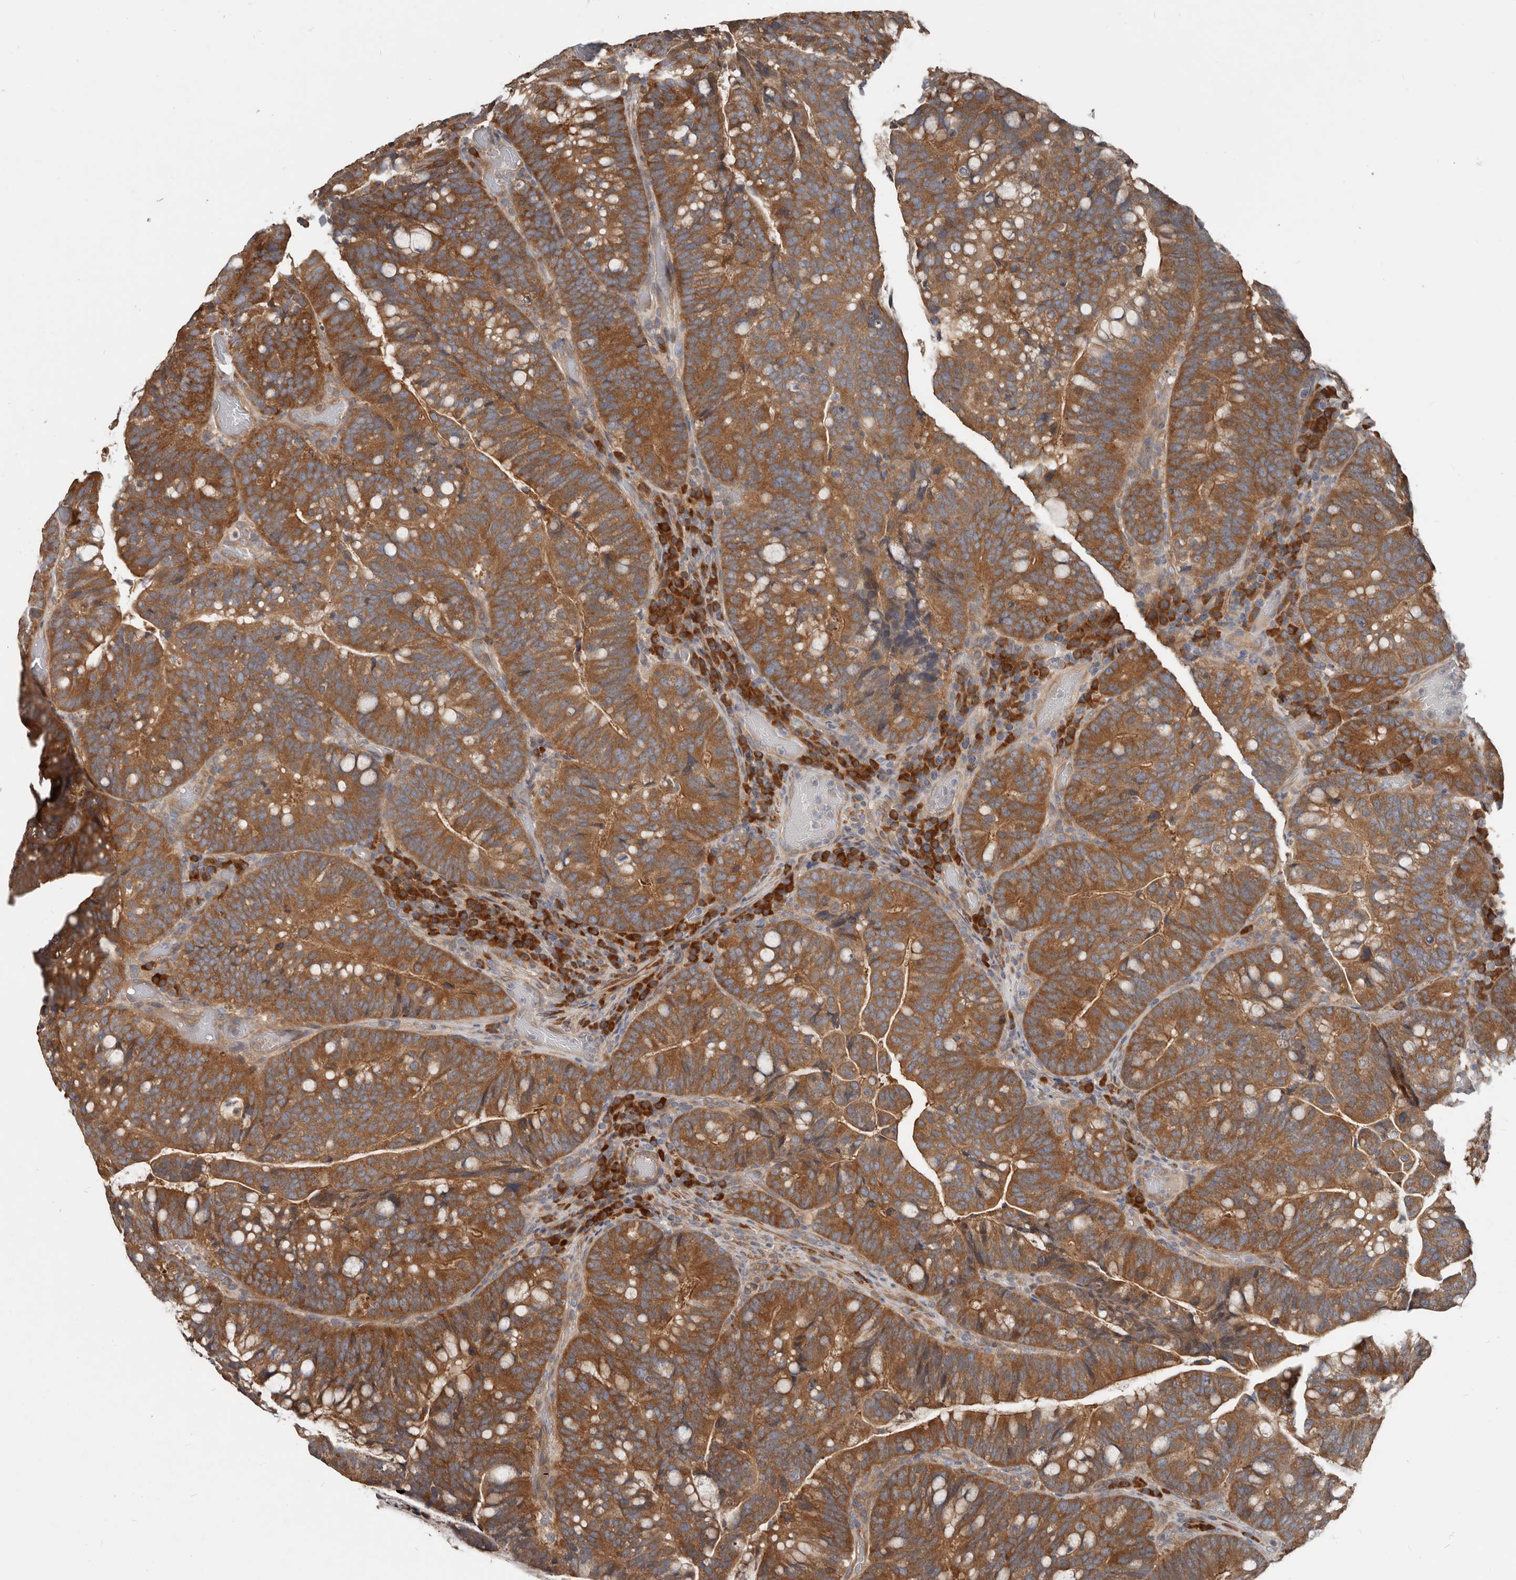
{"staining": {"intensity": "strong", "quantity": ">75%", "location": "cytoplasmic/membranous"}, "tissue": "colorectal cancer", "cell_type": "Tumor cells", "image_type": "cancer", "snomed": [{"axis": "morphology", "description": "Adenocarcinoma, NOS"}, {"axis": "topography", "description": "Colon"}], "caption": "Colorectal cancer (adenocarcinoma) stained with immunohistochemistry demonstrates strong cytoplasmic/membranous expression in approximately >75% of tumor cells.", "gene": "AKNAD1", "patient": {"sex": "female", "age": 66}}